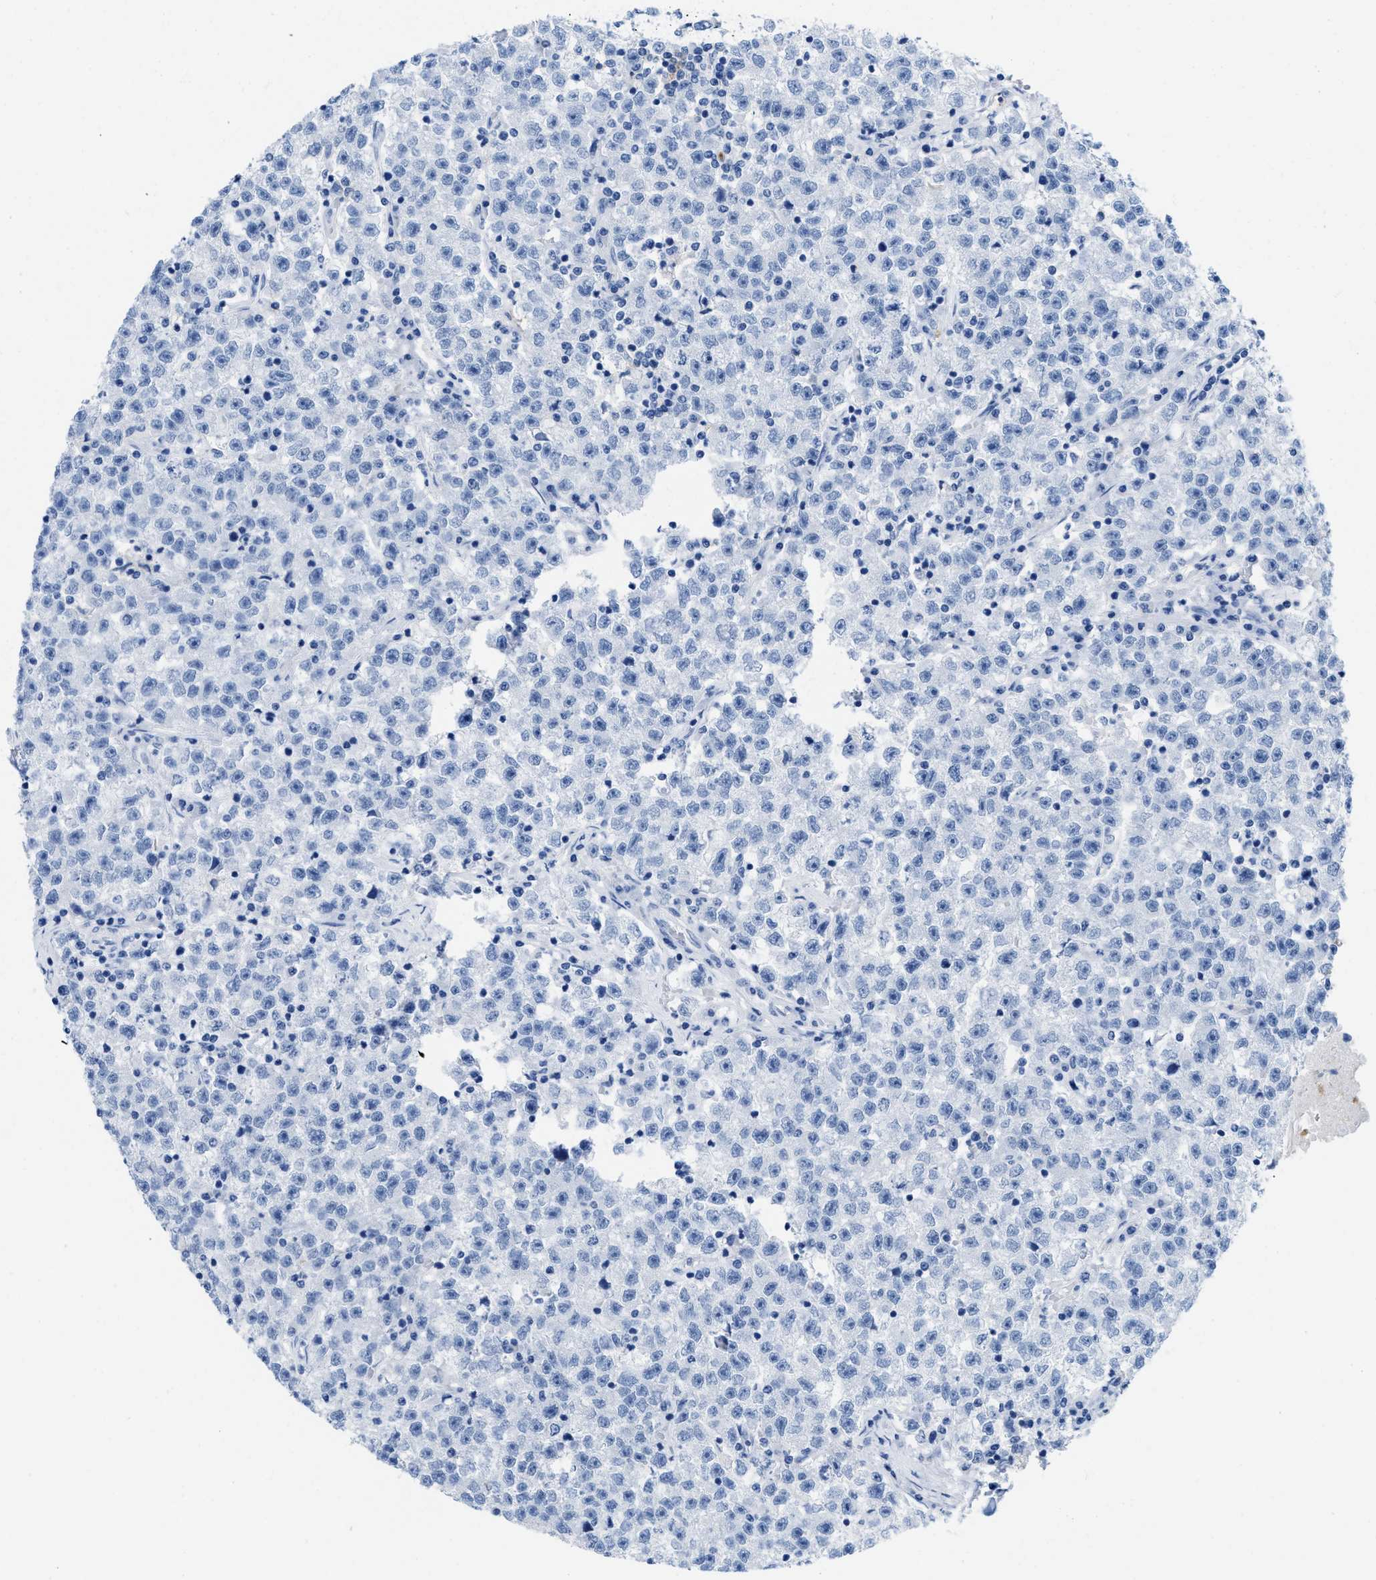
{"staining": {"intensity": "negative", "quantity": "none", "location": "none"}, "tissue": "testis cancer", "cell_type": "Tumor cells", "image_type": "cancer", "snomed": [{"axis": "morphology", "description": "Seminoma, NOS"}, {"axis": "topography", "description": "Testis"}], "caption": "Immunohistochemistry (IHC) image of neoplastic tissue: human seminoma (testis) stained with DAB exhibits no significant protein staining in tumor cells. (DAB immunohistochemistry visualized using brightfield microscopy, high magnification).", "gene": "CR1", "patient": {"sex": "male", "age": 22}}